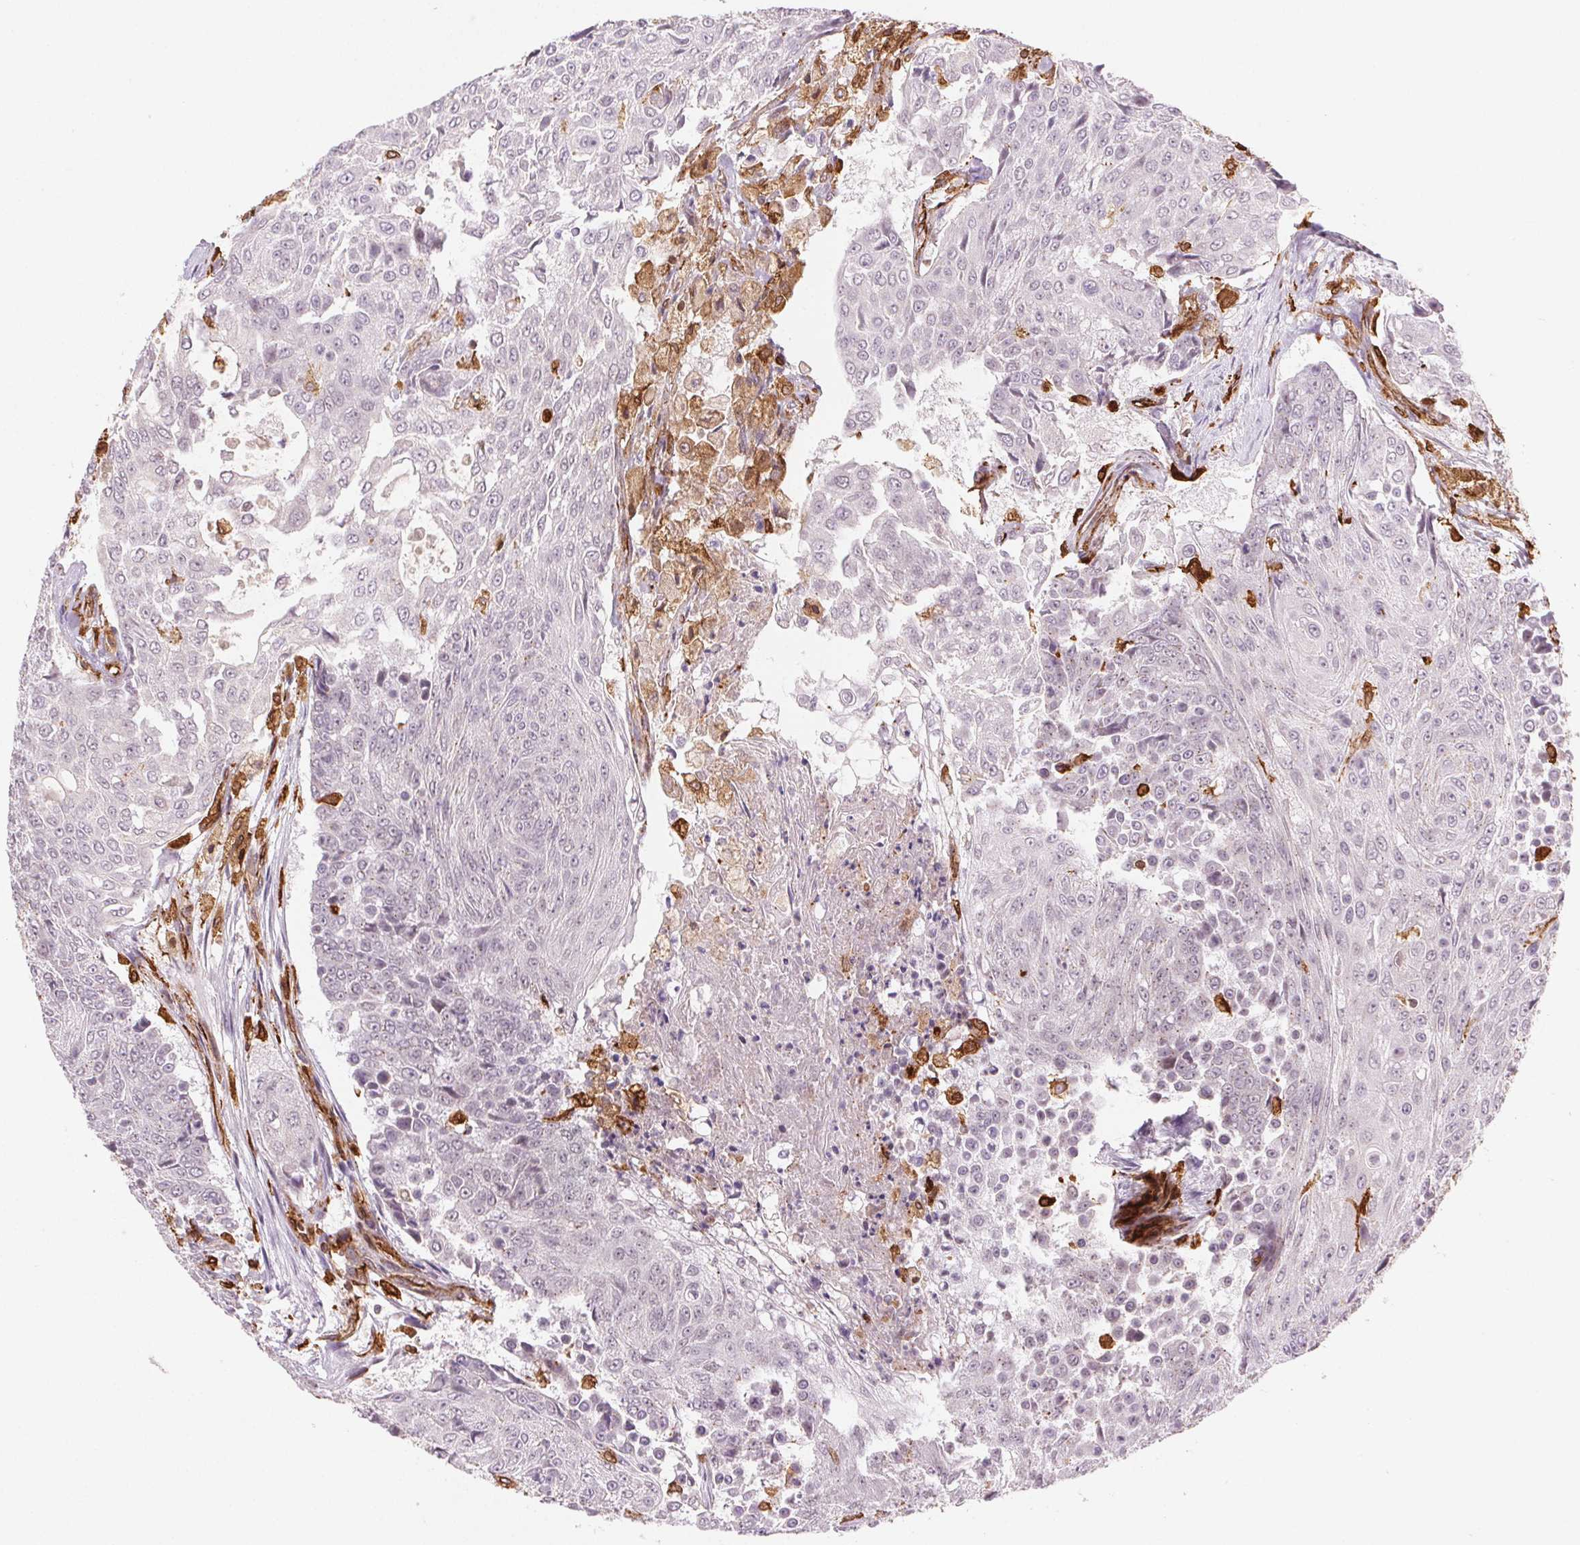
{"staining": {"intensity": "negative", "quantity": "none", "location": "none"}, "tissue": "urothelial cancer", "cell_type": "Tumor cells", "image_type": "cancer", "snomed": [{"axis": "morphology", "description": "Urothelial carcinoma, High grade"}, {"axis": "topography", "description": "Urinary bladder"}], "caption": "Tumor cells are negative for brown protein staining in urothelial cancer.", "gene": "RNASET2", "patient": {"sex": "female", "age": 63}}